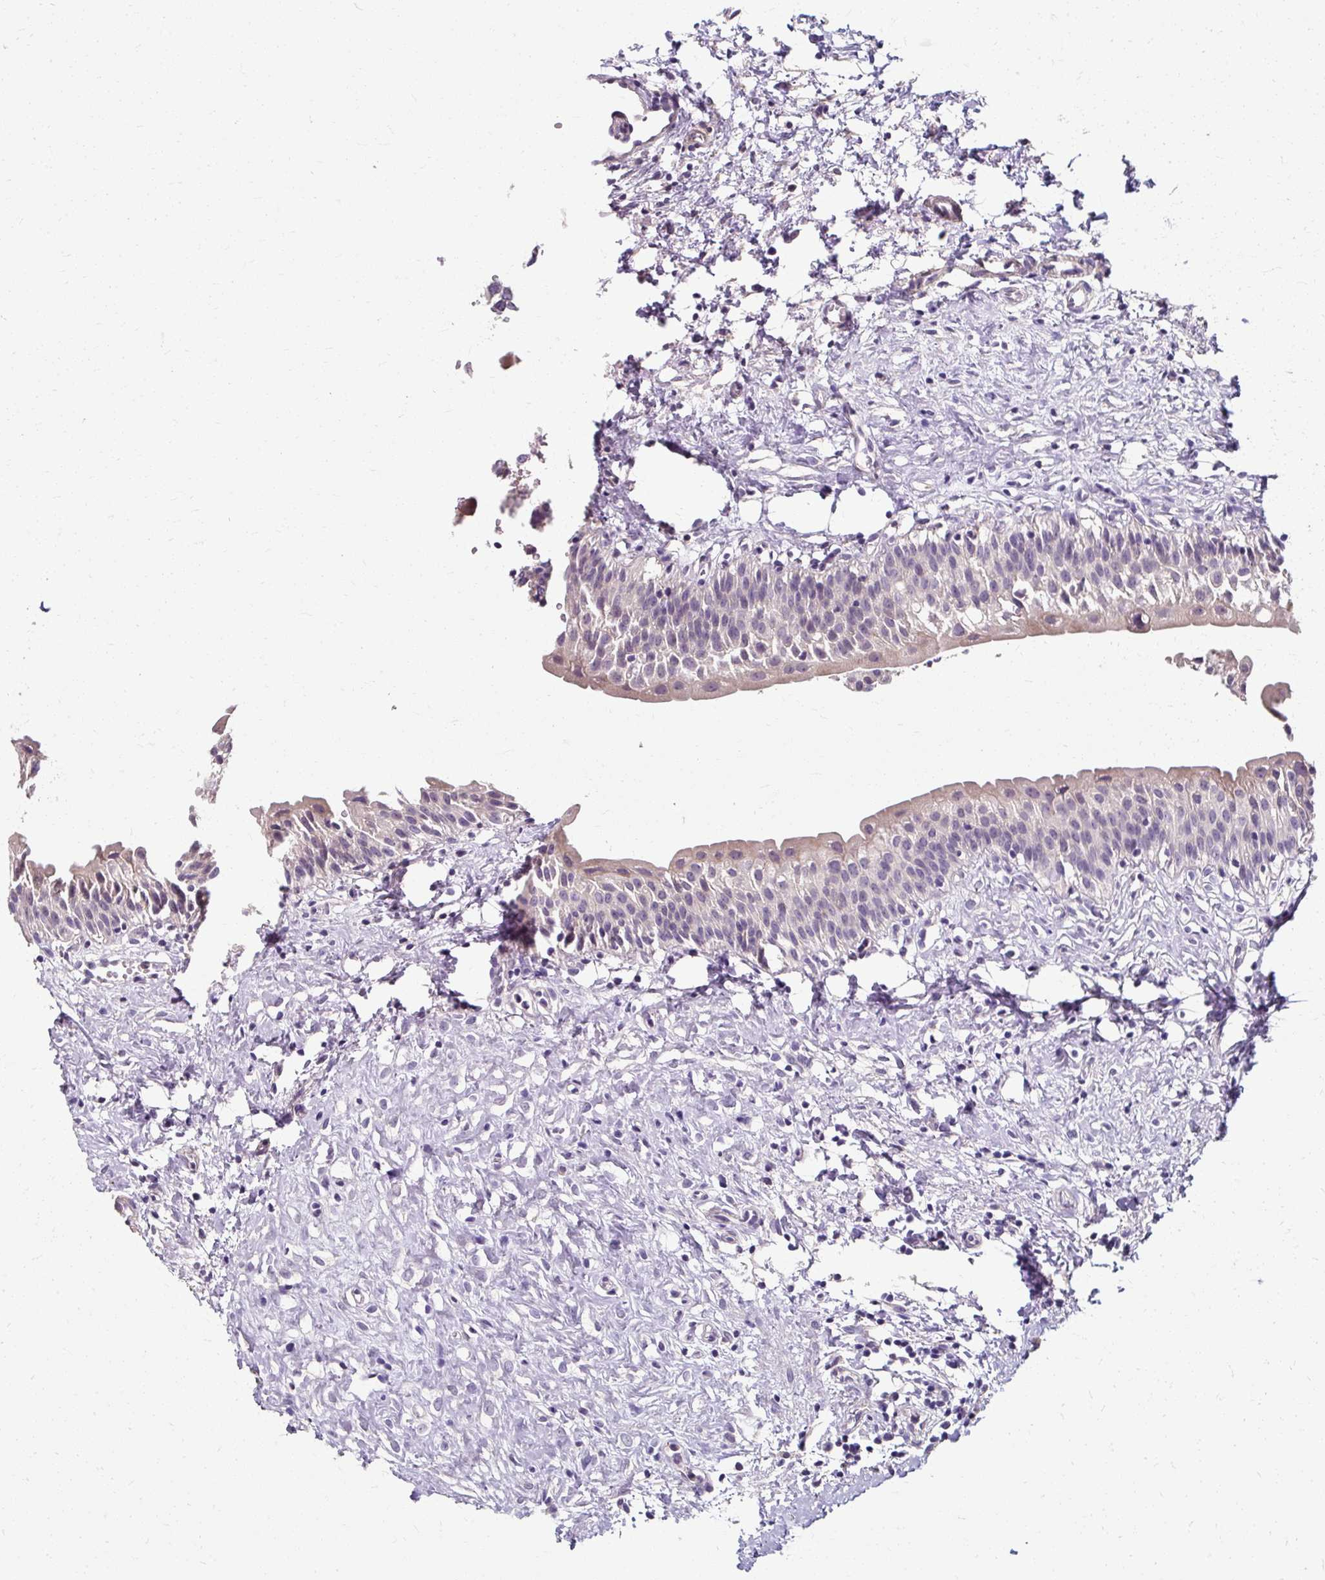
{"staining": {"intensity": "weak", "quantity": "<25%", "location": "cytoplasmic/membranous"}, "tissue": "urinary bladder", "cell_type": "Urothelial cells", "image_type": "normal", "snomed": [{"axis": "morphology", "description": "Normal tissue, NOS"}, {"axis": "topography", "description": "Urinary bladder"}], "caption": "A photomicrograph of urinary bladder stained for a protein displays no brown staining in urothelial cells.", "gene": "KLHL24", "patient": {"sex": "male", "age": 51}}